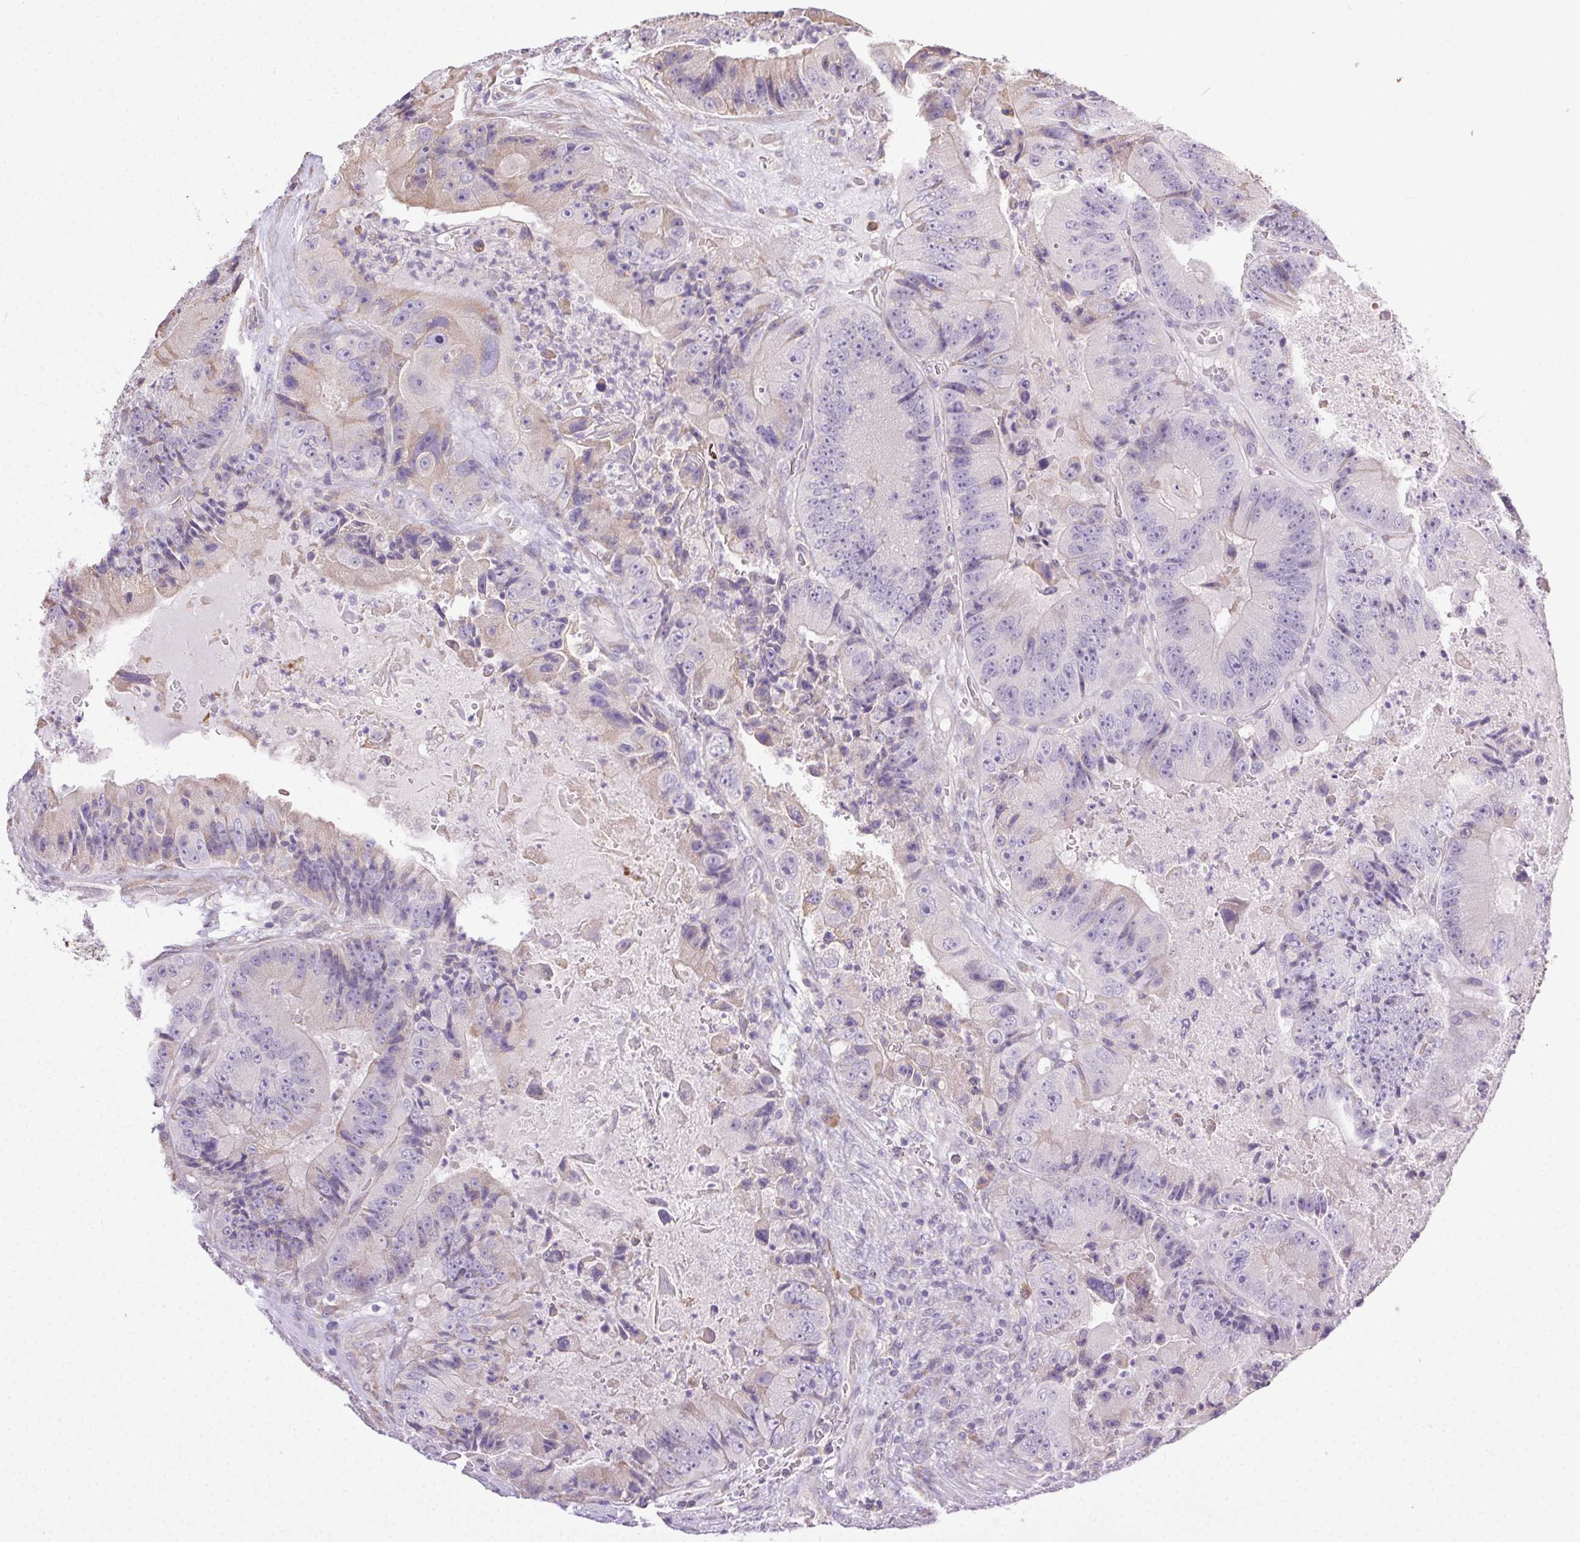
{"staining": {"intensity": "negative", "quantity": "none", "location": "none"}, "tissue": "colorectal cancer", "cell_type": "Tumor cells", "image_type": "cancer", "snomed": [{"axis": "morphology", "description": "Adenocarcinoma, NOS"}, {"axis": "topography", "description": "Colon"}], "caption": "Human colorectal adenocarcinoma stained for a protein using IHC exhibits no expression in tumor cells.", "gene": "SNX31", "patient": {"sex": "female", "age": 86}}